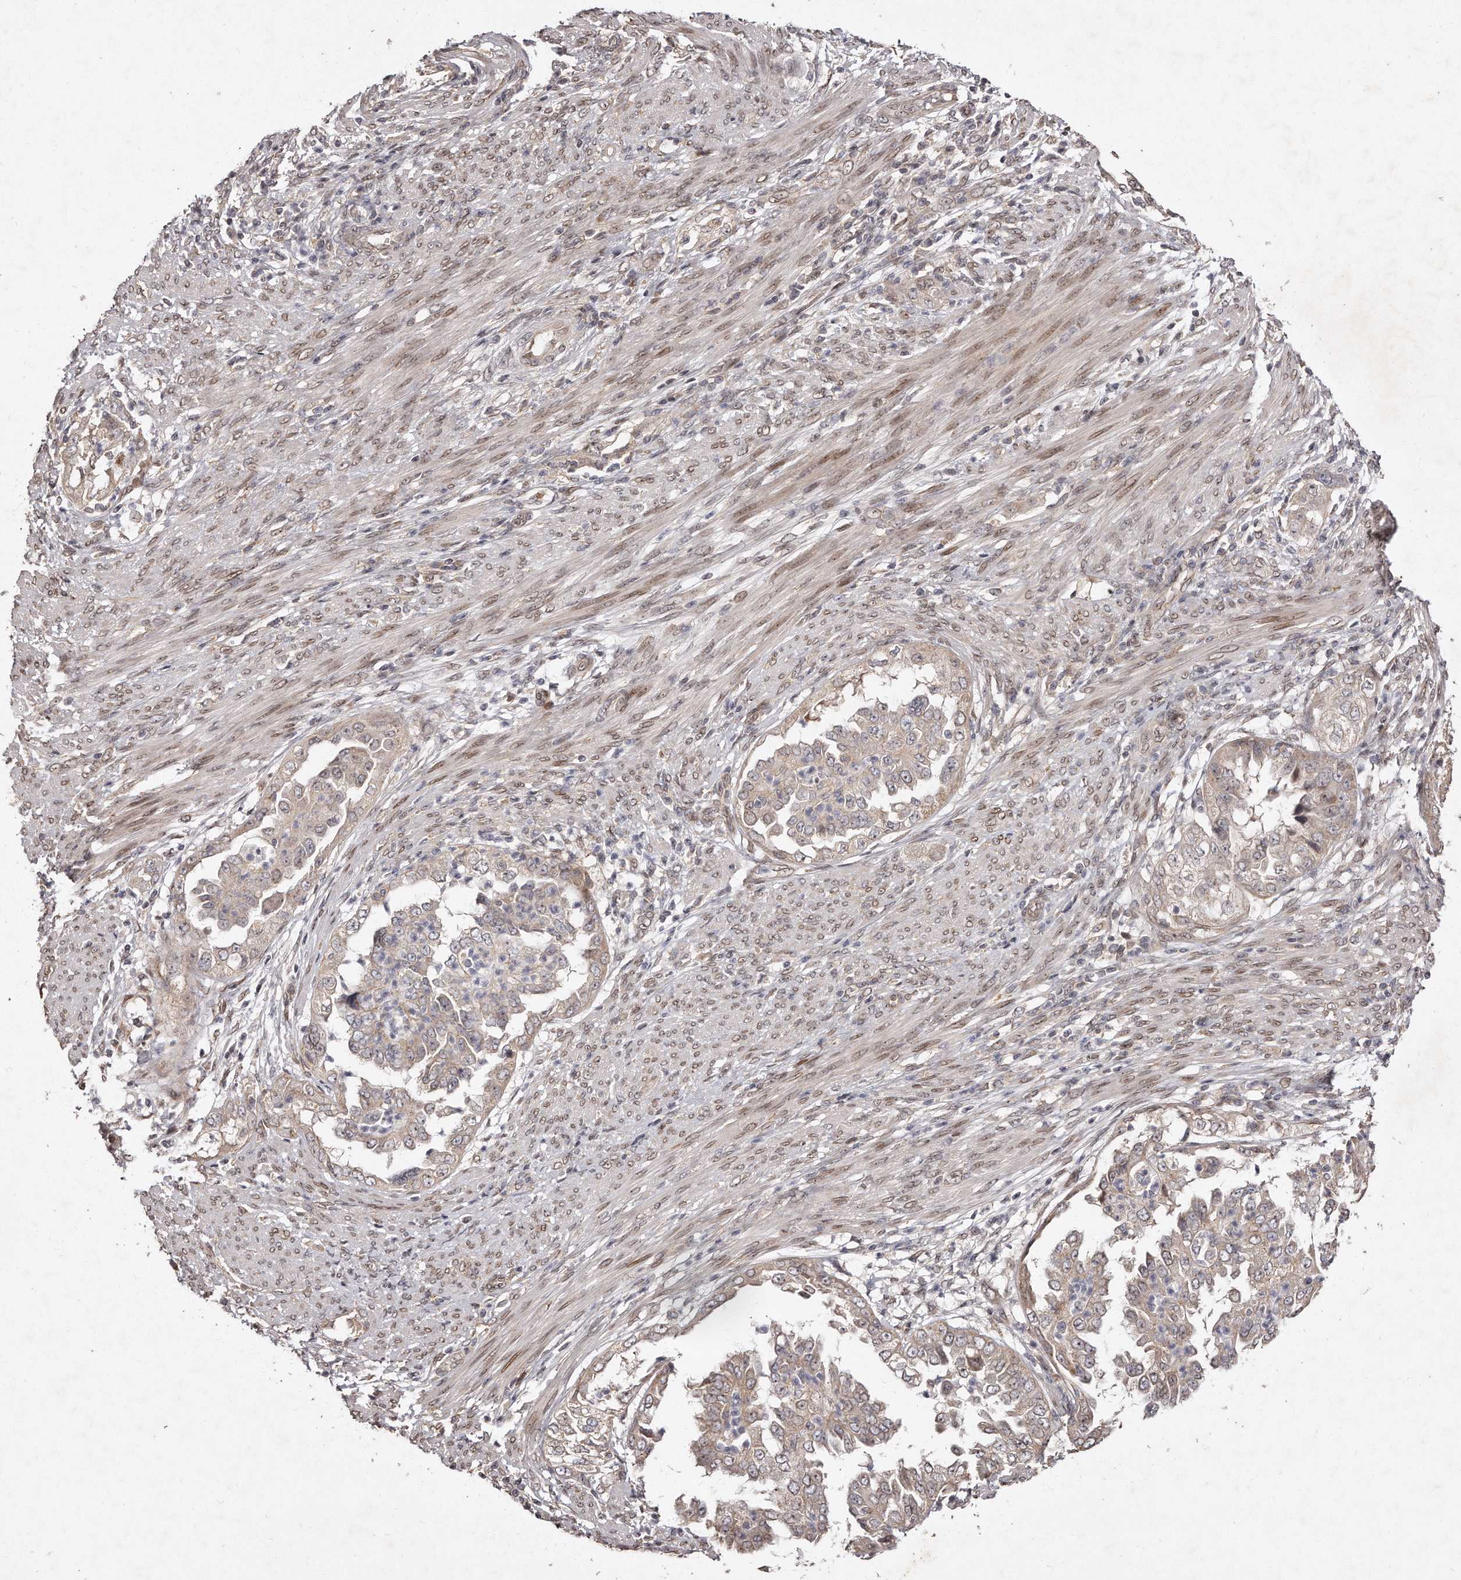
{"staining": {"intensity": "weak", "quantity": "<25%", "location": "cytoplasmic/membranous"}, "tissue": "endometrial cancer", "cell_type": "Tumor cells", "image_type": "cancer", "snomed": [{"axis": "morphology", "description": "Adenocarcinoma, NOS"}, {"axis": "topography", "description": "Endometrium"}], "caption": "An image of human endometrial adenocarcinoma is negative for staining in tumor cells. (DAB (3,3'-diaminobenzidine) immunohistochemistry visualized using brightfield microscopy, high magnification).", "gene": "HASPIN", "patient": {"sex": "female", "age": 85}}